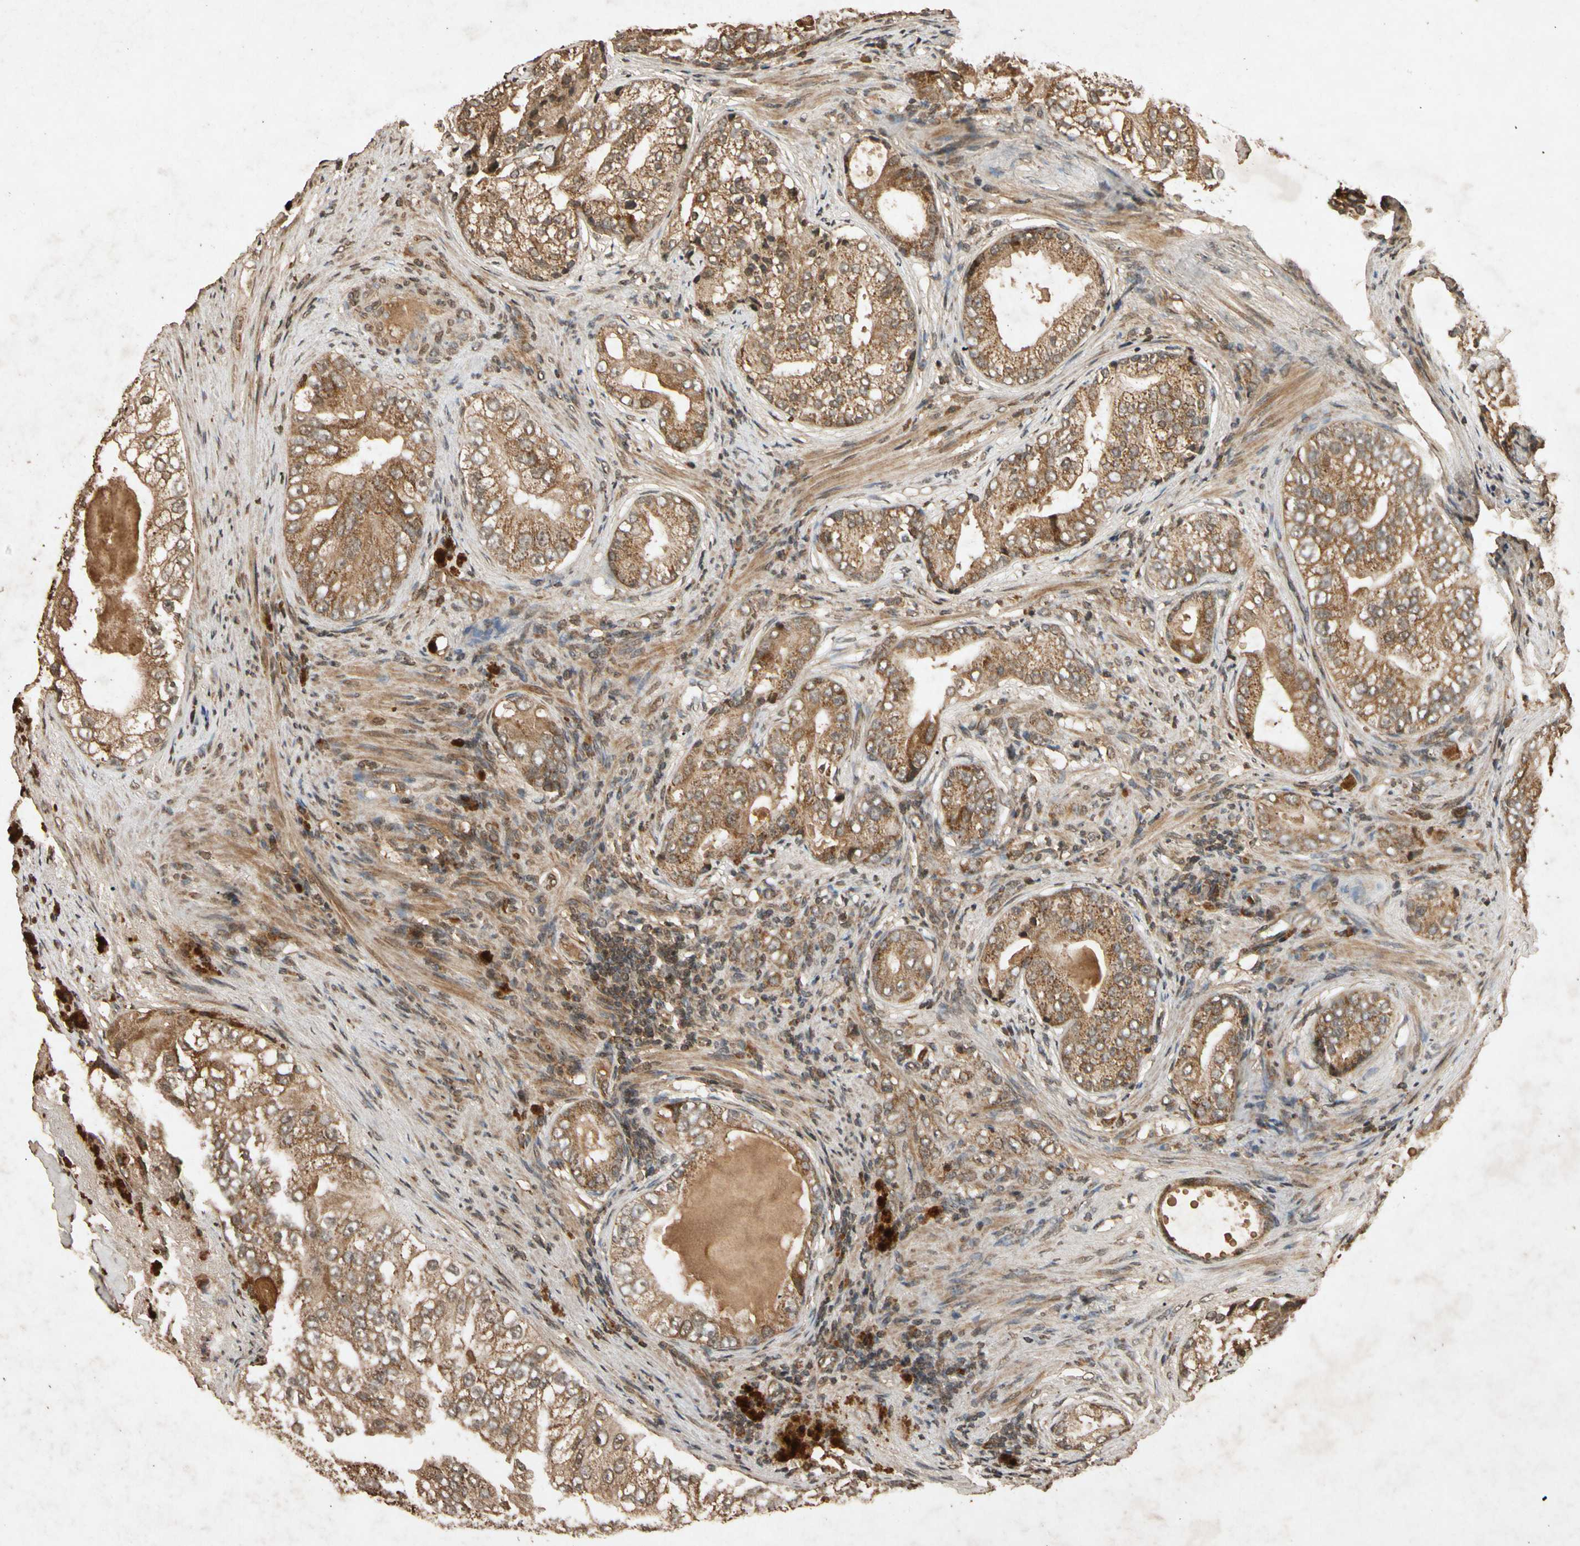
{"staining": {"intensity": "moderate", "quantity": ">75%", "location": "cytoplasmic/membranous"}, "tissue": "prostate cancer", "cell_type": "Tumor cells", "image_type": "cancer", "snomed": [{"axis": "morphology", "description": "Adenocarcinoma, High grade"}, {"axis": "topography", "description": "Prostate"}], "caption": "Prostate cancer was stained to show a protein in brown. There is medium levels of moderate cytoplasmic/membranous positivity in approximately >75% of tumor cells. The protein of interest is shown in brown color, while the nuclei are stained blue.", "gene": "TXN2", "patient": {"sex": "male", "age": 66}}